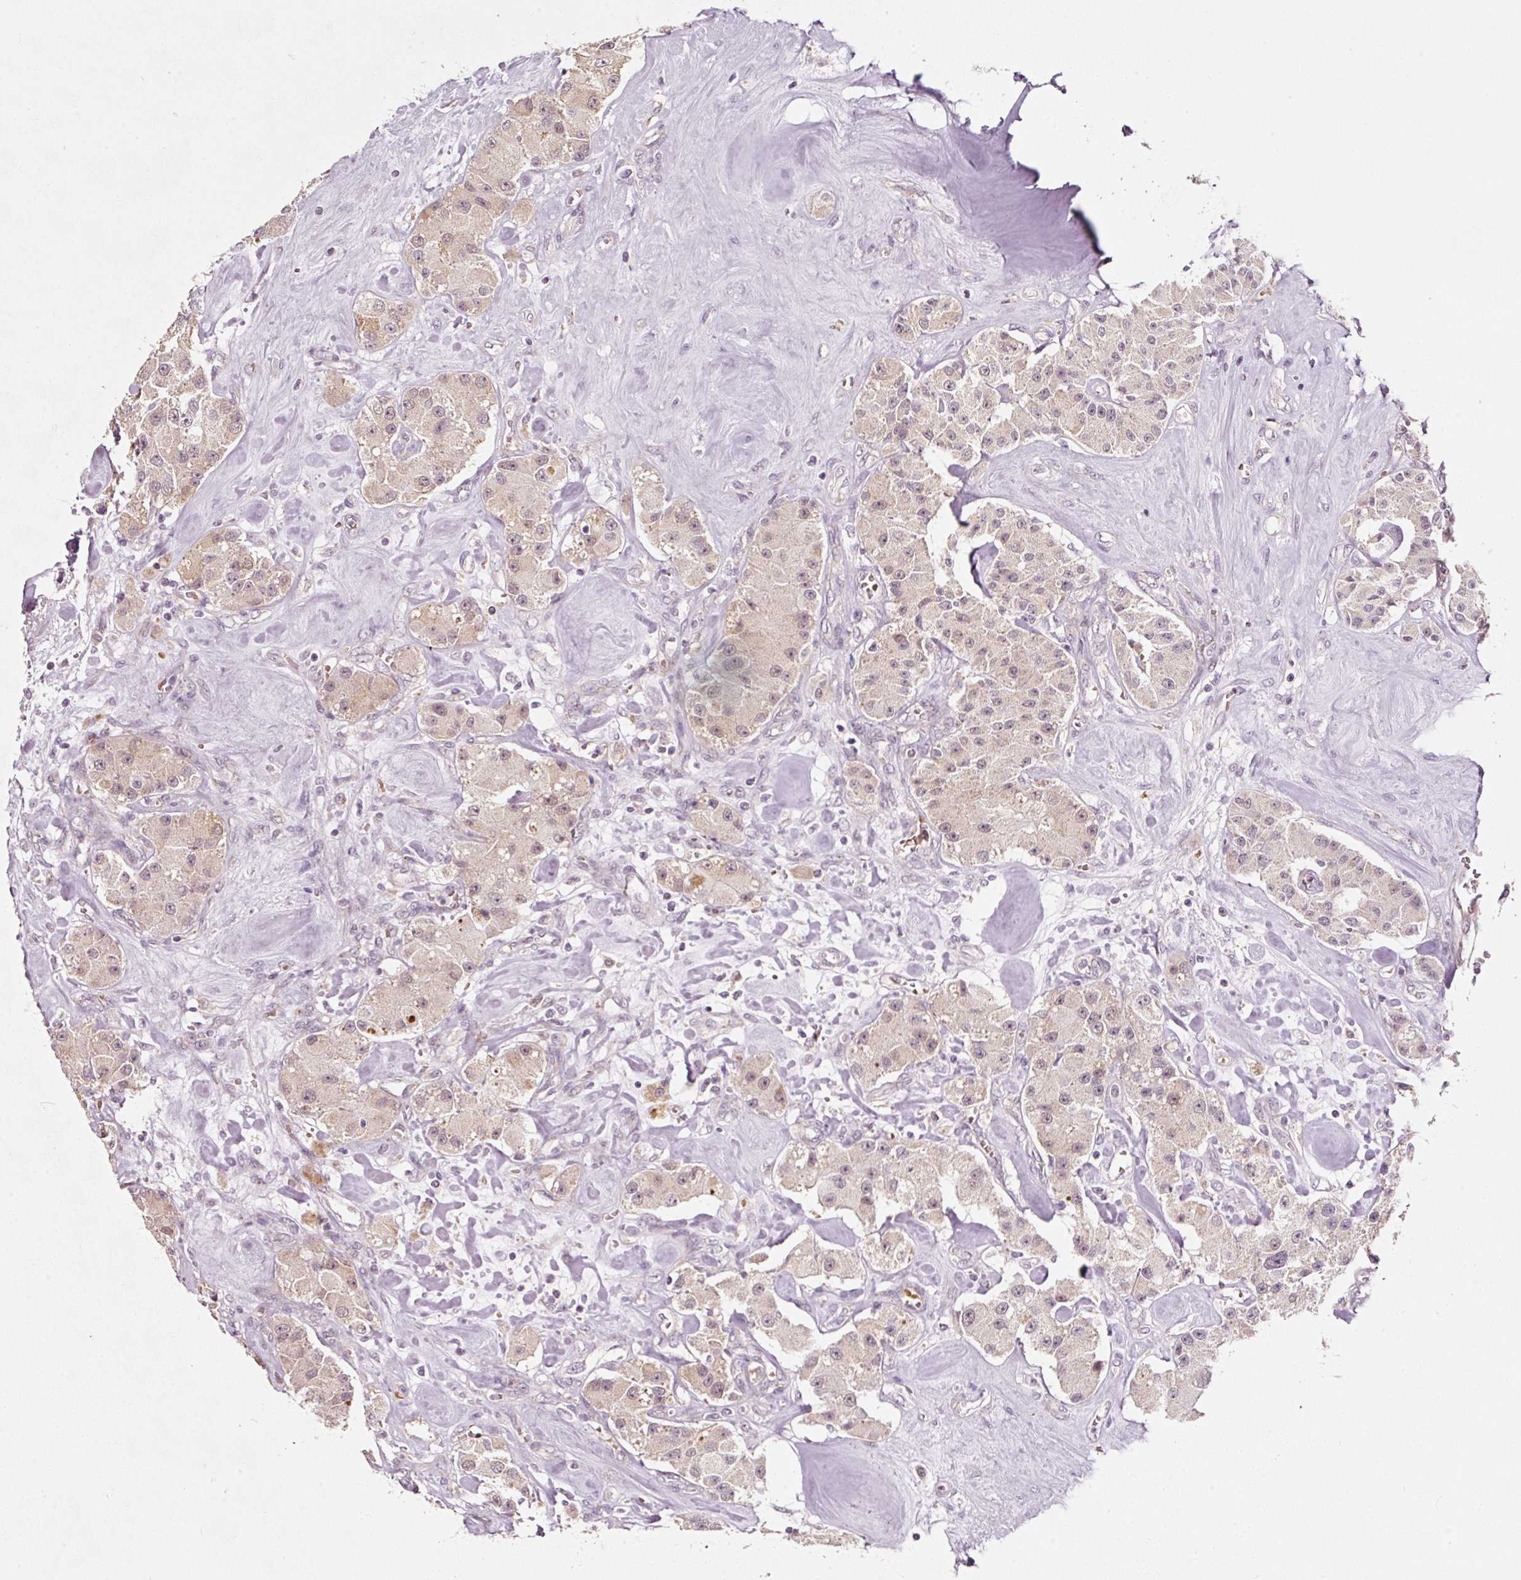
{"staining": {"intensity": "weak", "quantity": "25%-75%", "location": "cytoplasmic/membranous,nuclear"}, "tissue": "carcinoid", "cell_type": "Tumor cells", "image_type": "cancer", "snomed": [{"axis": "morphology", "description": "Carcinoid, malignant, NOS"}, {"axis": "topography", "description": "Pancreas"}], "caption": "Weak cytoplasmic/membranous and nuclear expression is seen in approximately 25%-75% of tumor cells in malignant carcinoid. (Stains: DAB in brown, nuclei in blue, Microscopy: brightfield microscopy at high magnification).", "gene": "ZNF460", "patient": {"sex": "male", "age": 41}}